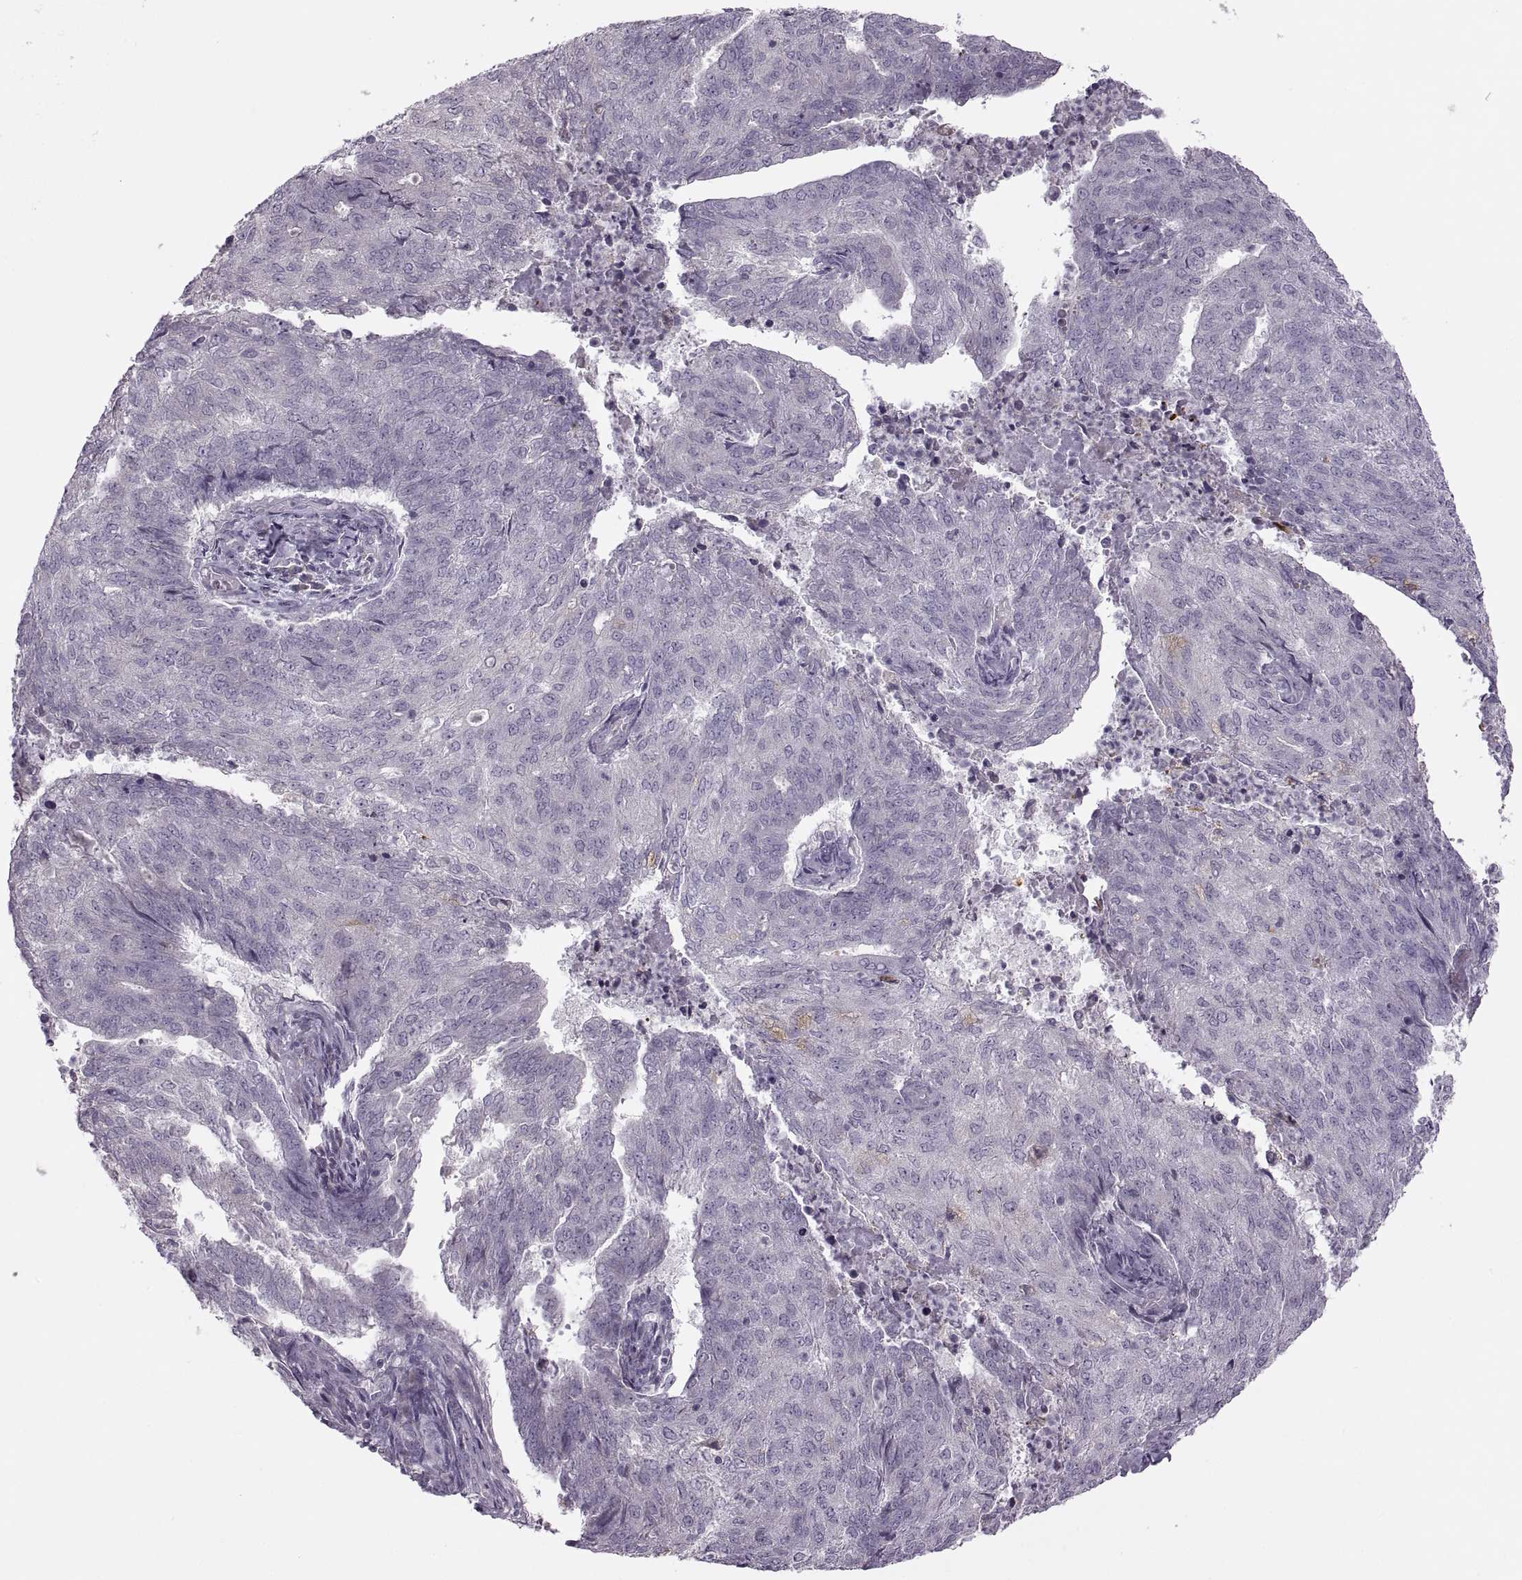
{"staining": {"intensity": "negative", "quantity": "none", "location": "none"}, "tissue": "endometrial cancer", "cell_type": "Tumor cells", "image_type": "cancer", "snomed": [{"axis": "morphology", "description": "Adenocarcinoma, NOS"}, {"axis": "topography", "description": "Endometrium"}], "caption": "Immunohistochemistry micrograph of human endometrial cancer stained for a protein (brown), which exhibits no positivity in tumor cells.", "gene": "H2AP", "patient": {"sex": "female", "age": 82}}